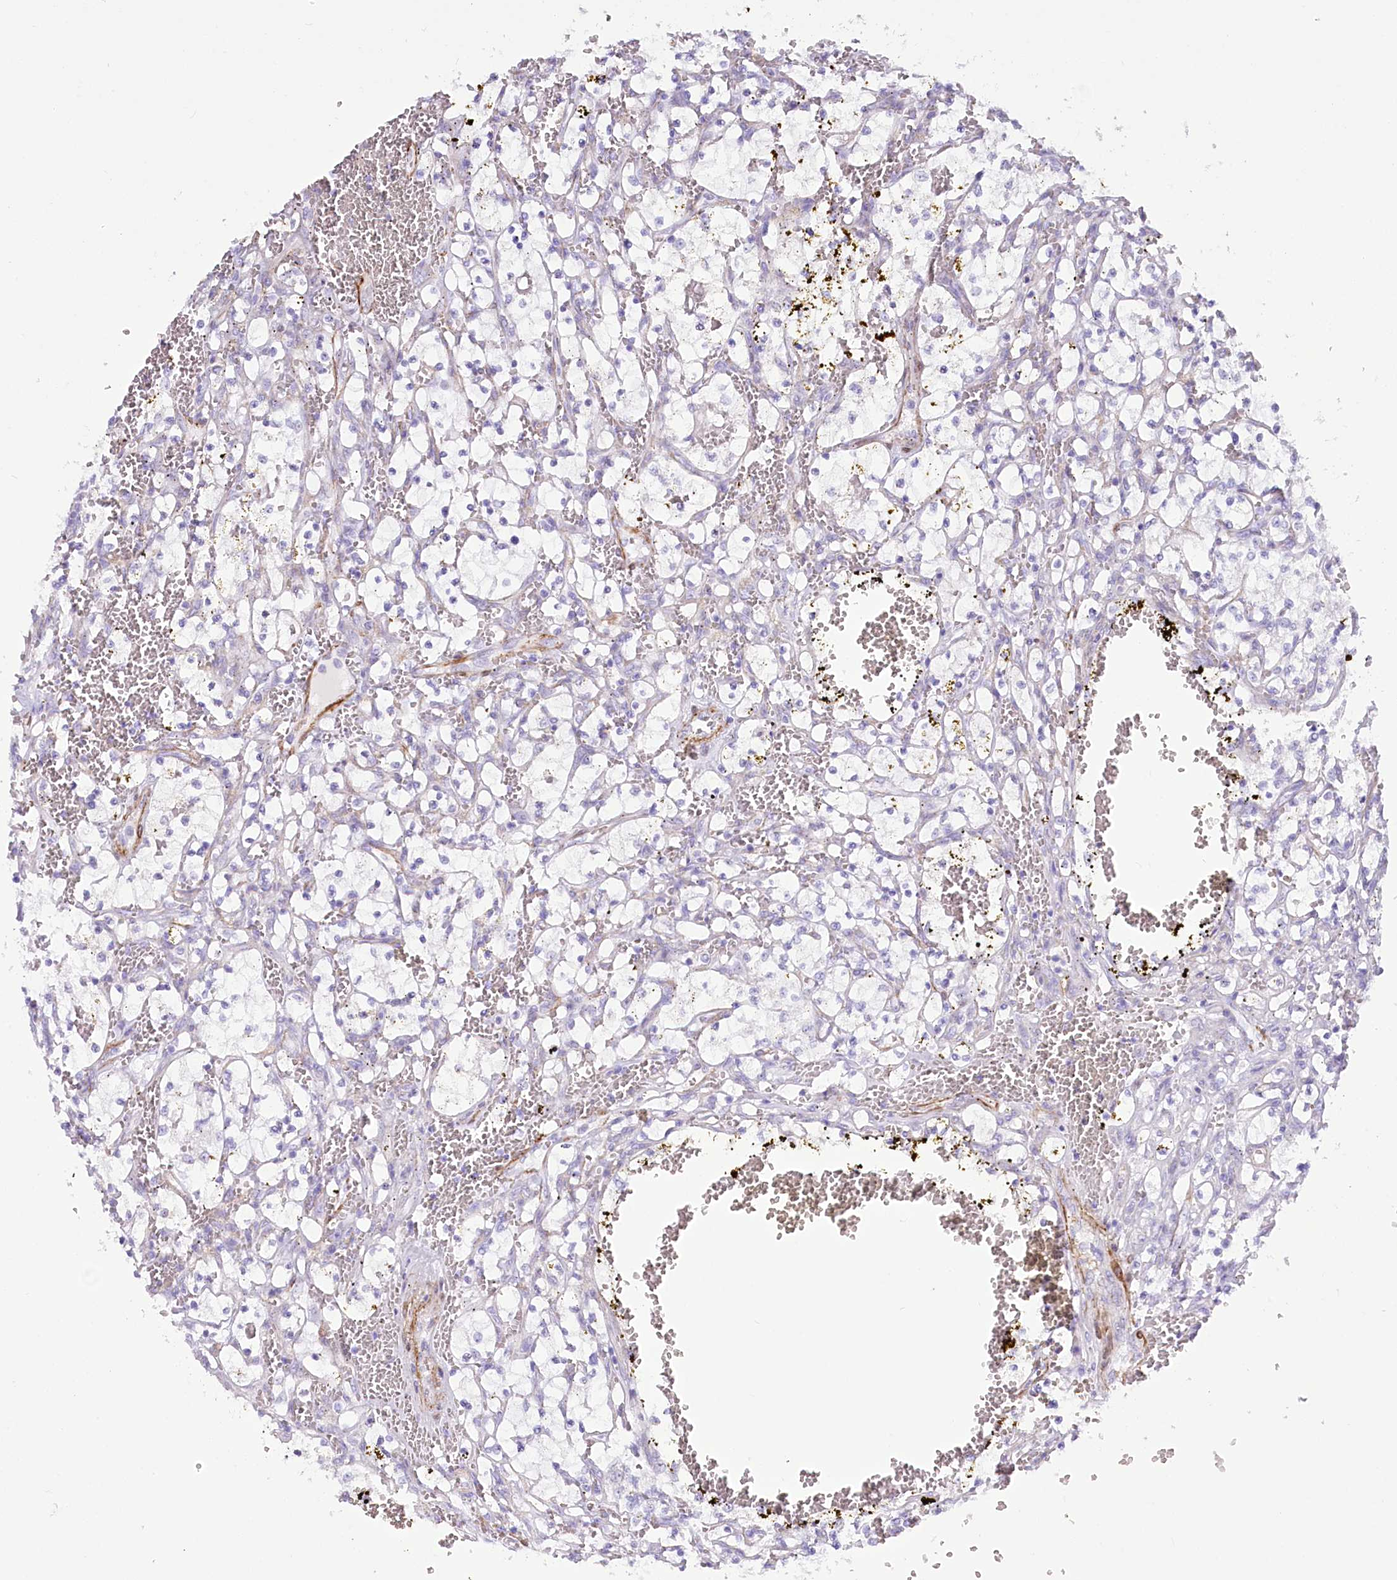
{"staining": {"intensity": "negative", "quantity": "none", "location": "none"}, "tissue": "renal cancer", "cell_type": "Tumor cells", "image_type": "cancer", "snomed": [{"axis": "morphology", "description": "Adenocarcinoma, NOS"}, {"axis": "topography", "description": "Kidney"}], "caption": "This is an IHC image of human renal adenocarcinoma. There is no positivity in tumor cells.", "gene": "SYNPO2", "patient": {"sex": "female", "age": 69}}